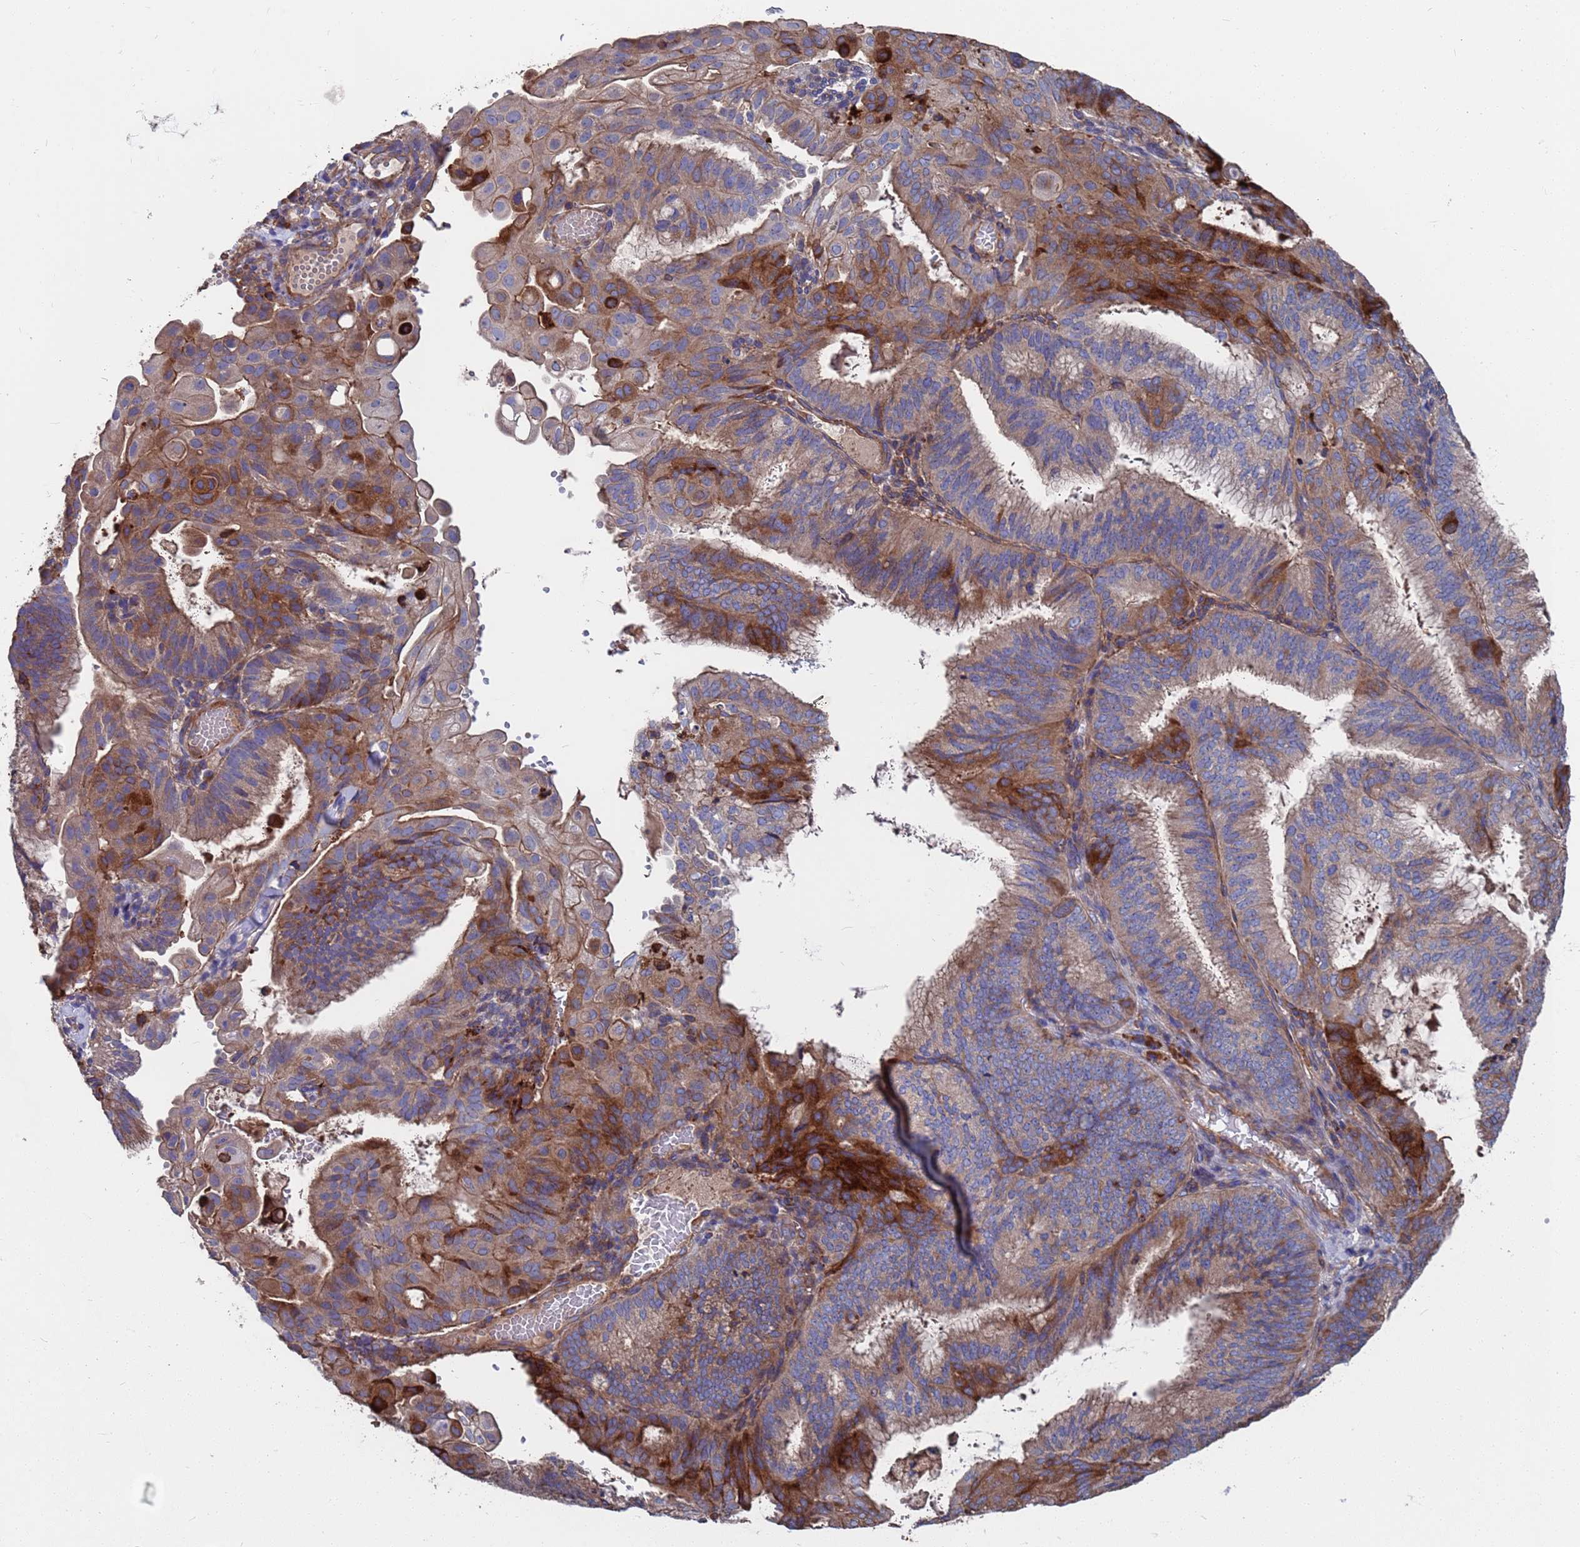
{"staining": {"intensity": "strong", "quantity": "<25%", "location": "cytoplasmic/membranous"}, "tissue": "endometrial cancer", "cell_type": "Tumor cells", "image_type": "cancer", "snomed": [{"axis": "morphology", "description": "Adenocarcinoma, NOS"}, {"axis": "topography", "description": "Endometrium"}], "caption": "Immunohistochemistry staining of endometrial adenocarcinoma, which exhibits medium levels of strong cytoplasmic/membranous expression in approximately <25% of tumor cells indicating strong cytoplasmic/membranous protein staining. The staining was performed using DAB (brown) for protein detection and nuclei were counterstained in hematoxylin (blue).", "gene": "PYCR1", "patient": {"sex": "female", "age": 49}}